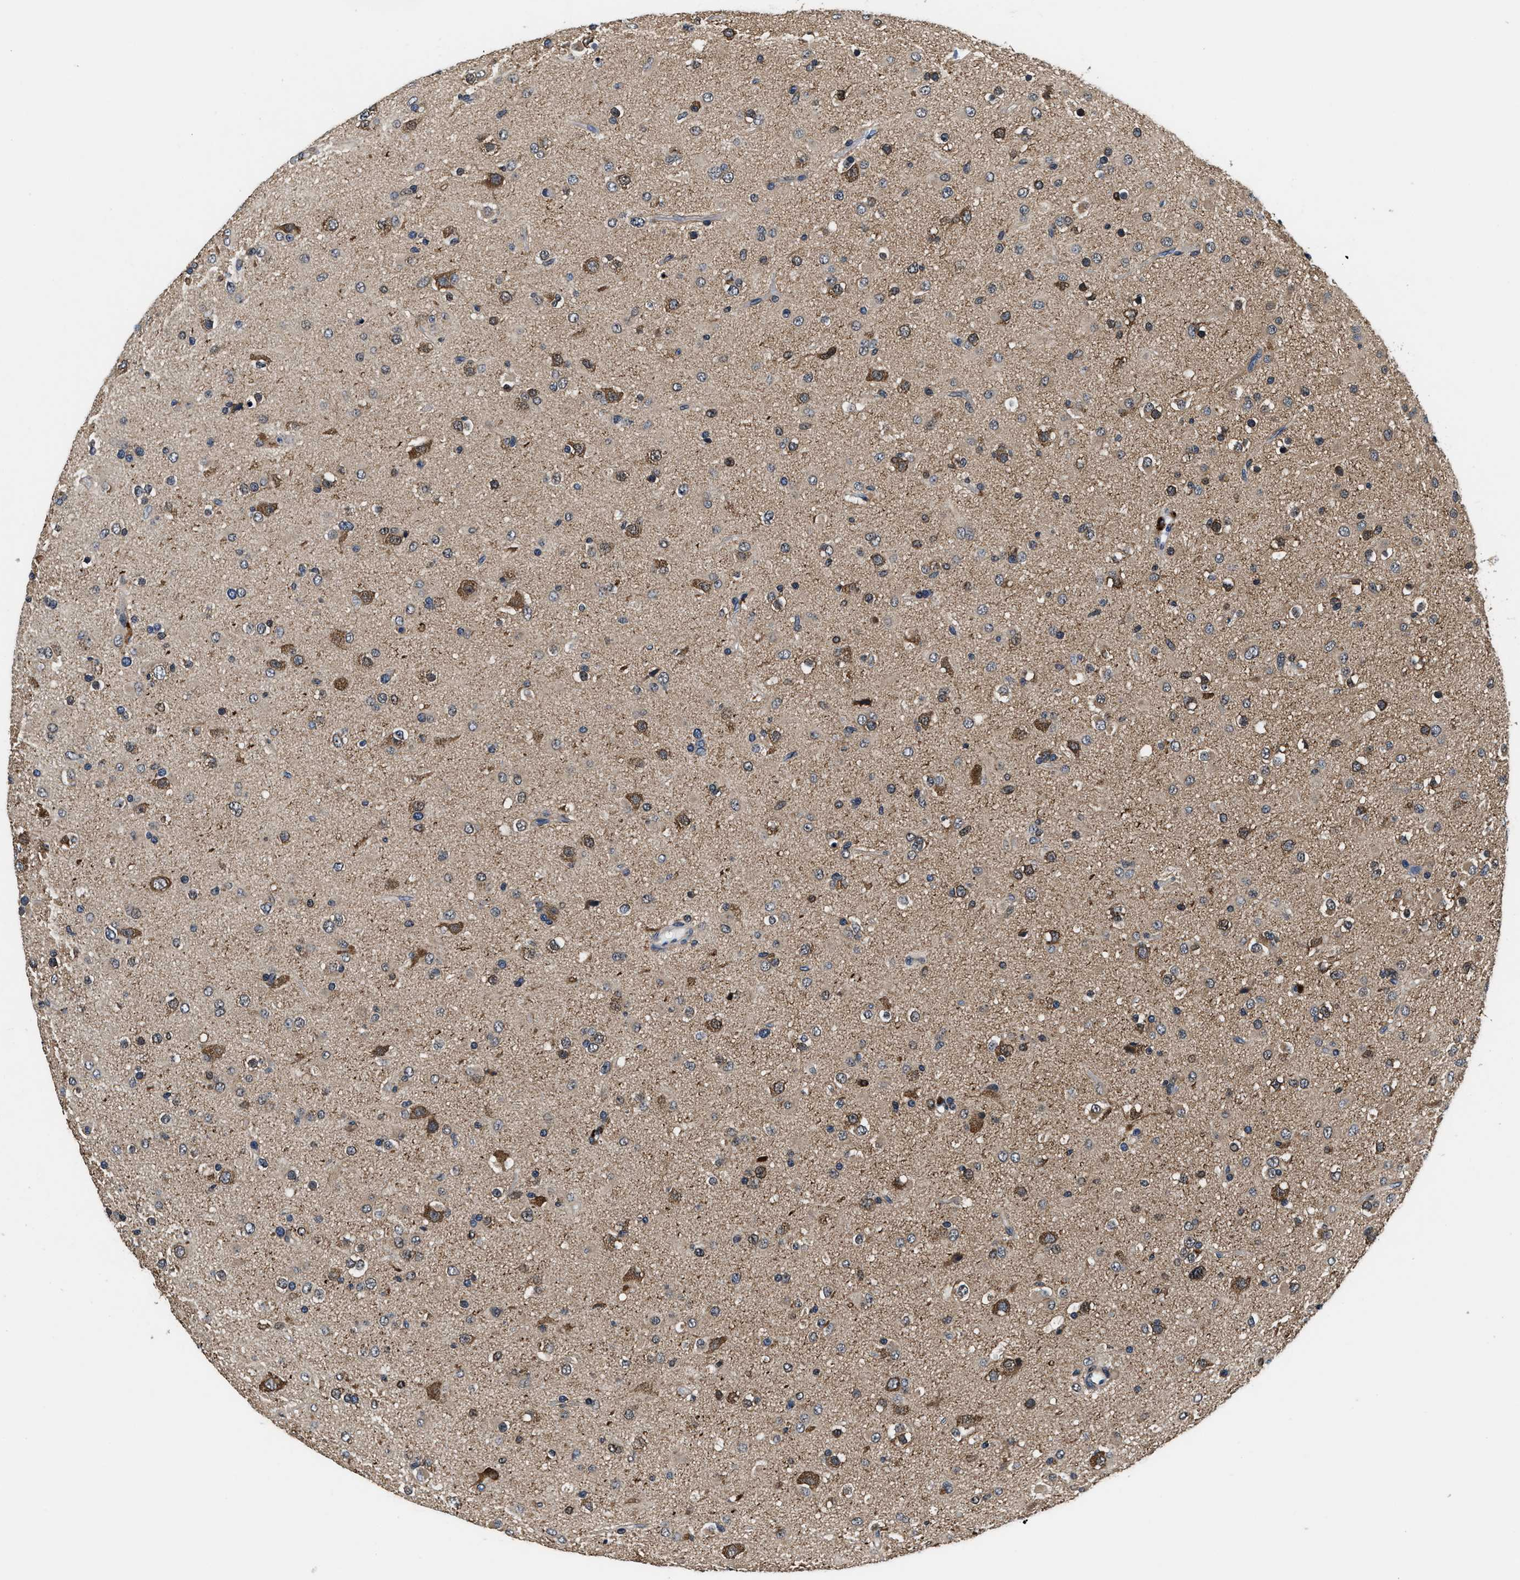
{"staining": {"intensity": "moderate", "quantity": "25%-75%", "location": "cytoplasmic/membranous"}, "tissue": "glioma", "cell_type": "Tumor cells", "image_type": "cancer", "snomed": [{"axis": "morphology", "description": "Glioma, malignant, Low grade"}, {"axis": "topography", "description": "Brain"}], "caption": "Immunohistochemical staining of malignant glioma (low-grade) reveals moderate cytoplasmic/membranous protein positivity in approximately 25%-75% of tumor cells.", "gene": "PHPT1", "patient": {"sex": "male", "age": 65}}